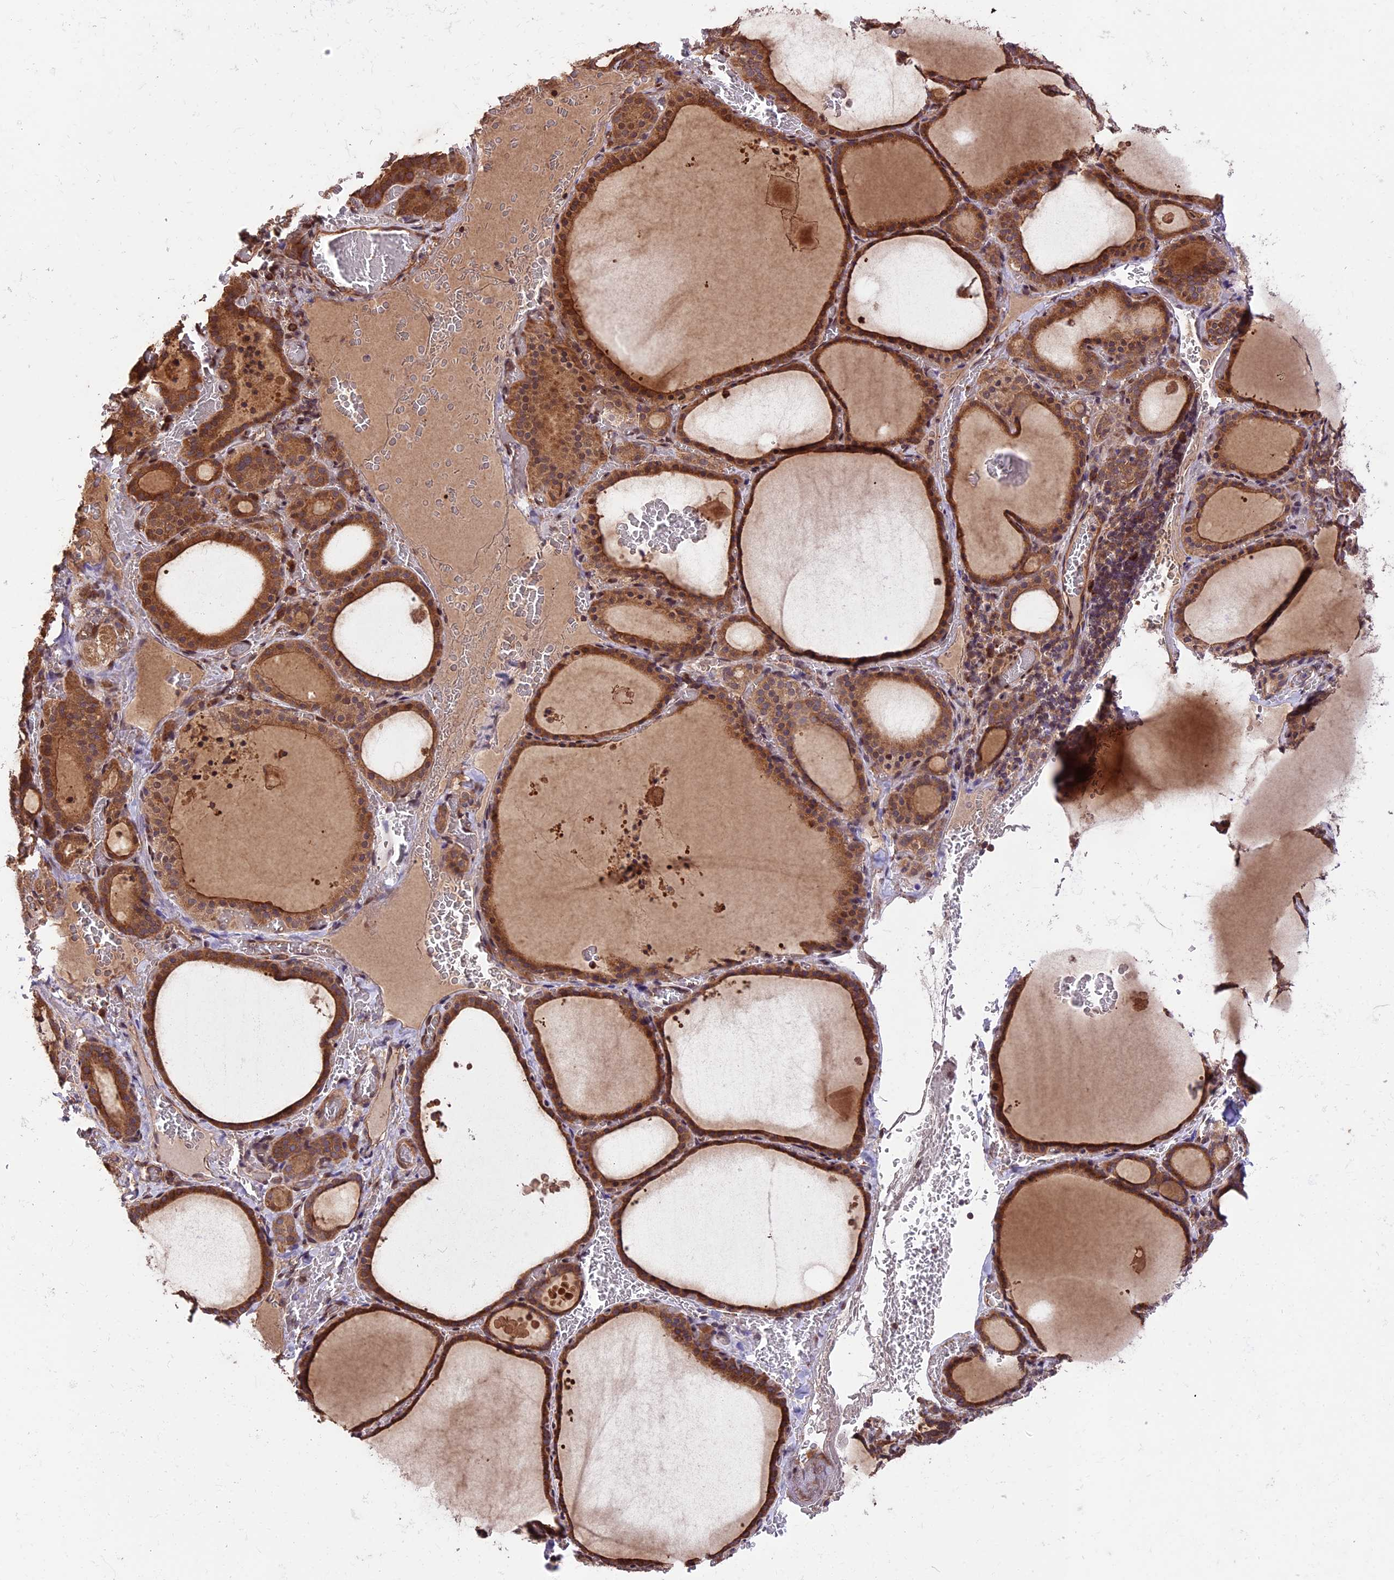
{"staining": {"intensity": "strong", "quantity": ">75%", "location": "cytoplasmic/membranous"}, "tissue": "thyroid gland", "cell_type": "Glandular cells", "image_type": "normal", "snomed": [{"axis": "morphology", "description": "Normal tissue, NOS"}, {"axis": "topography", "description": "Thyroid gland"}], "caption": "Thyroid gland stained with IHC shows strong cytoplasmic/membranous positivity in about >75% of glandular cells.", "gene": "HDAC5", "patient": {"sex": "female", "age": 39}}